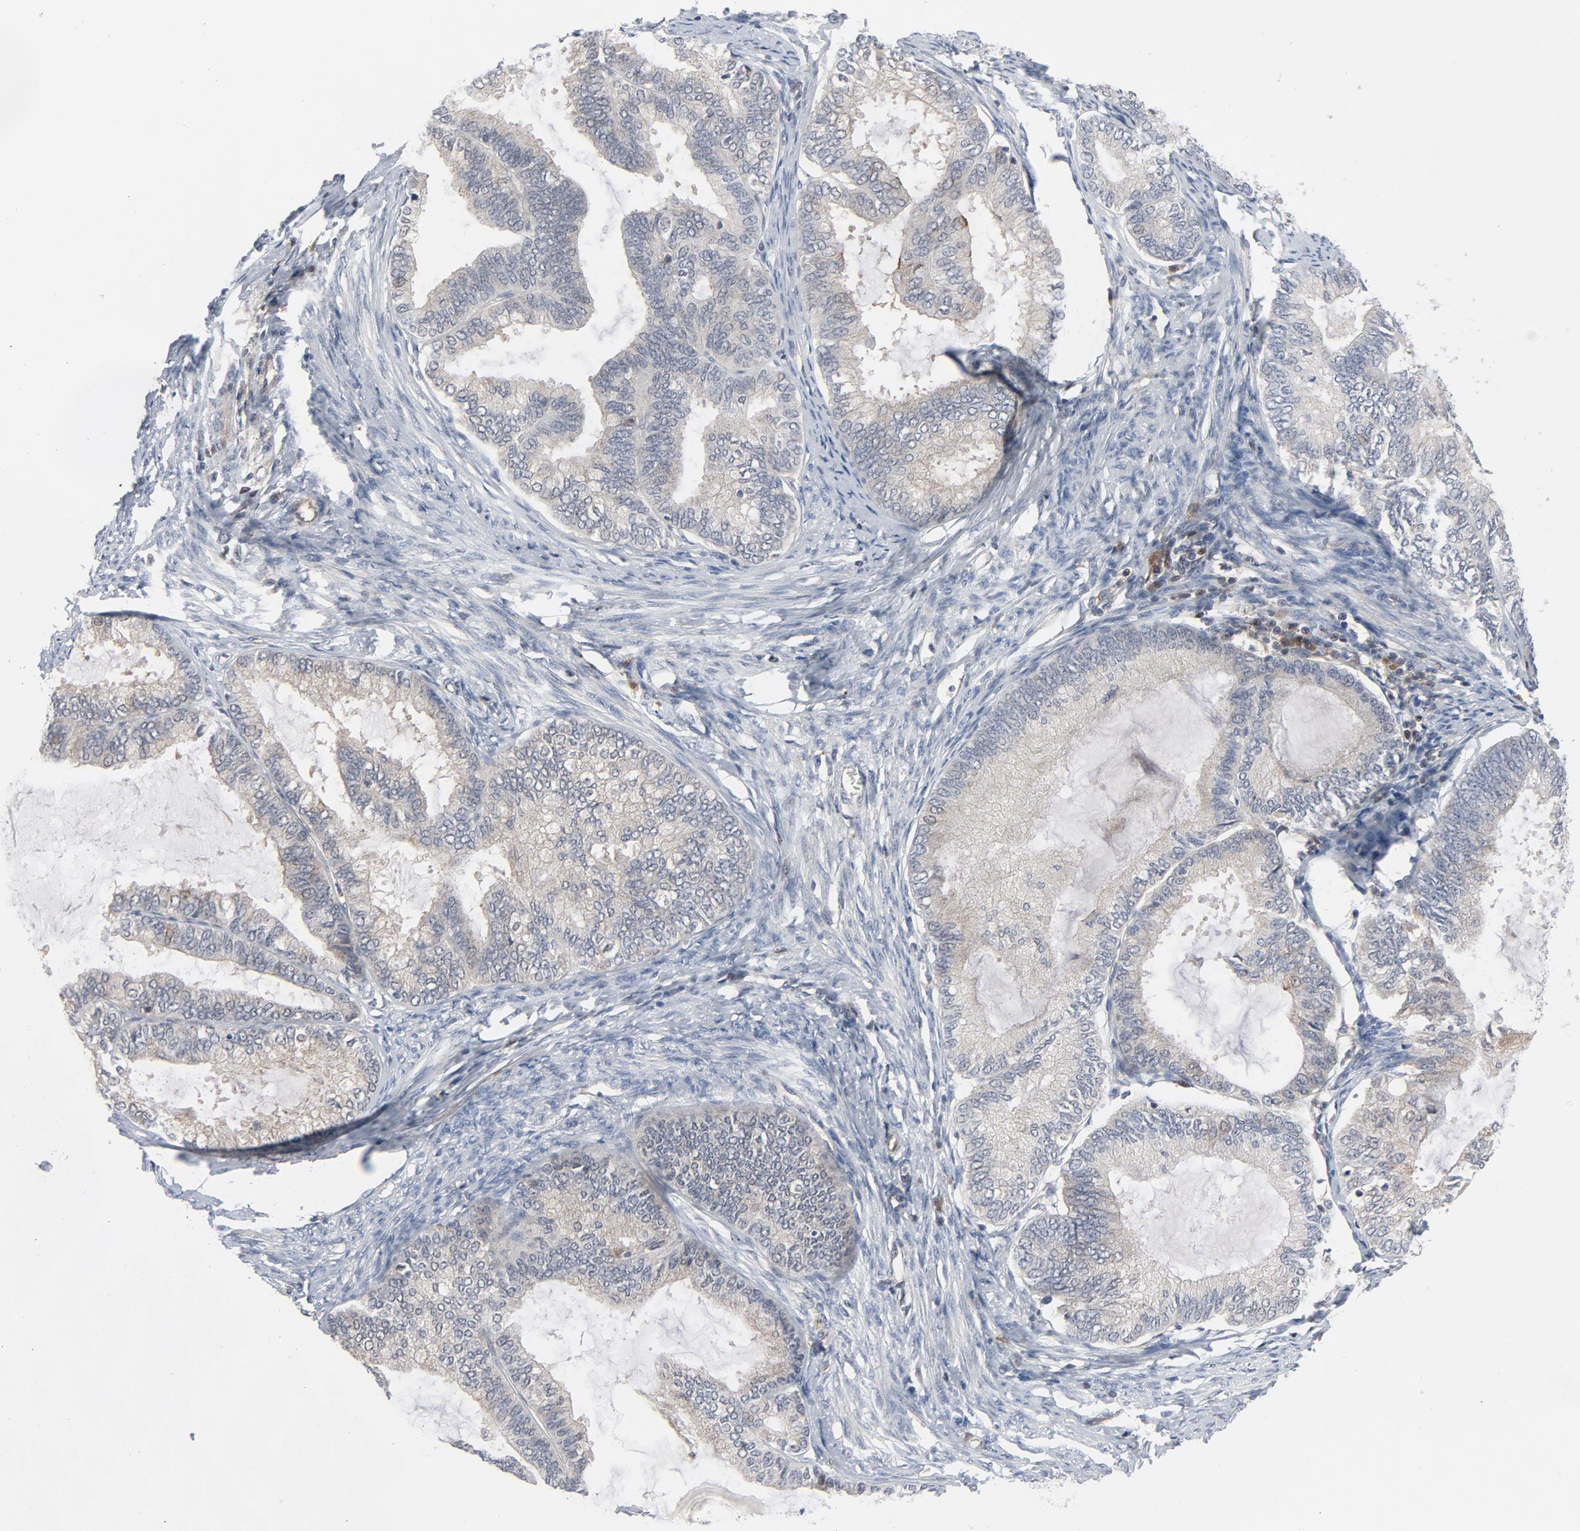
{"staining": {"intensity": "negative", "quantity": "none", "location": "none"}, "tissue": "endometrial cancer", "cell_type": "Tumor cells", "image_type": "cancer", "snomed": [{"axis": "morphology", "description": "Adenocarcinoma, NOS"}, {"axis": "topography", "description": "Endometrium"}], "caption": "Immunohistochemistry (IHC) micrograph of neoplastic tissue: human endometrial cancer stained with DAB (3,3'-diaminobenzidine) displays no significant protein staining in tumor cells.", "gene": "TRADD", "patient": {"sex": "female", "age": 86}}